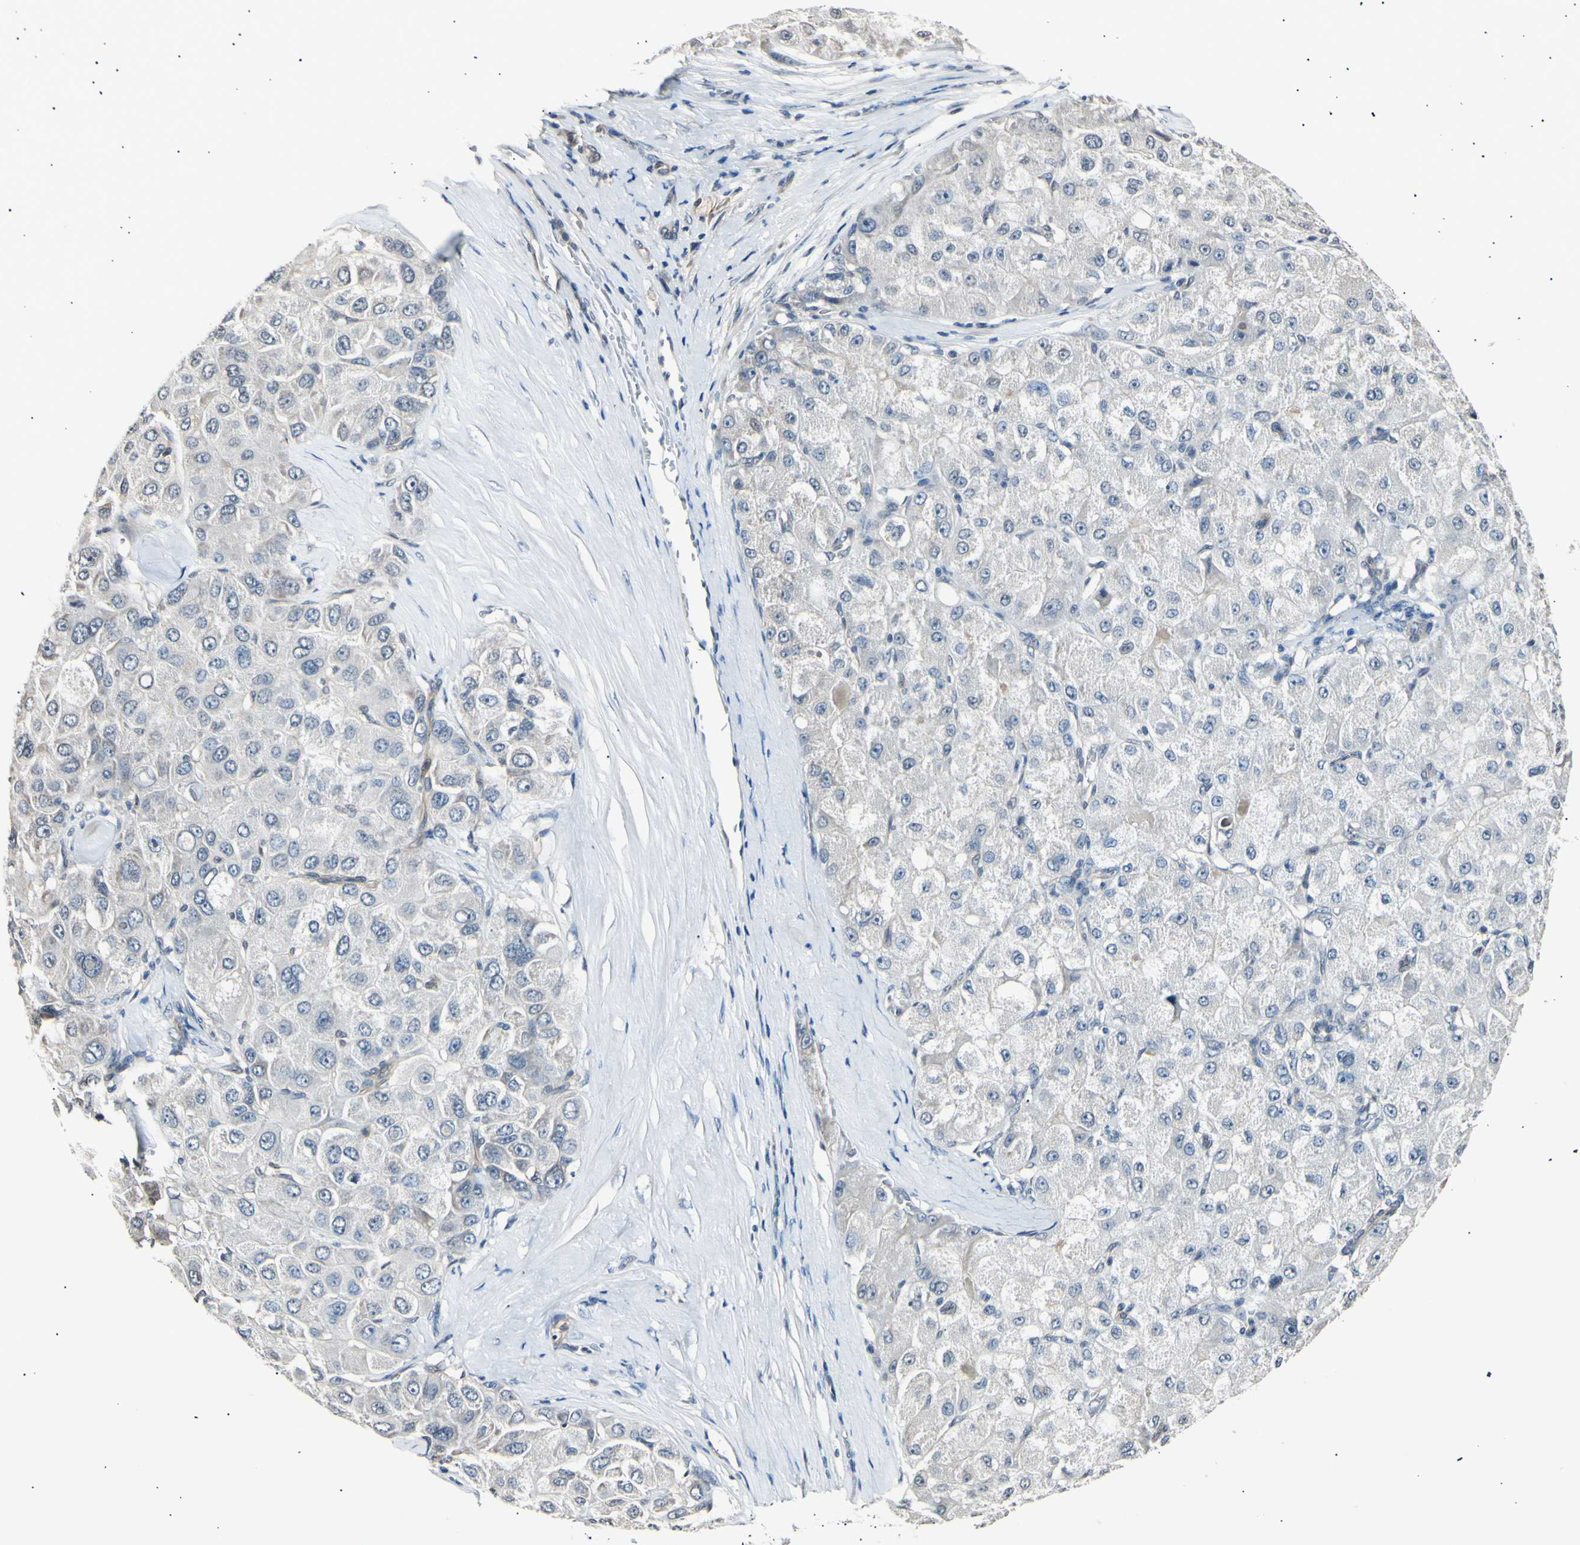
{"staining": {"intensity": "negative", "quantity": "none", "location": "none"}, "tissue": "liver cancer", "cell_type": "Tumor cells", "image_type": "cancer", "snomed": [{"axis": "morphology", "description": "Carcinoma, Hepatocellular, NOS"}, {"axis": "topography", "description": "Liver"}], "caption": "Immunohistochemical staining of liver hepatocellular carcinoma reveals no significant staining in tumor cells.", "gene": "AK1", "patient": {"sex": "male", "age": 80}}